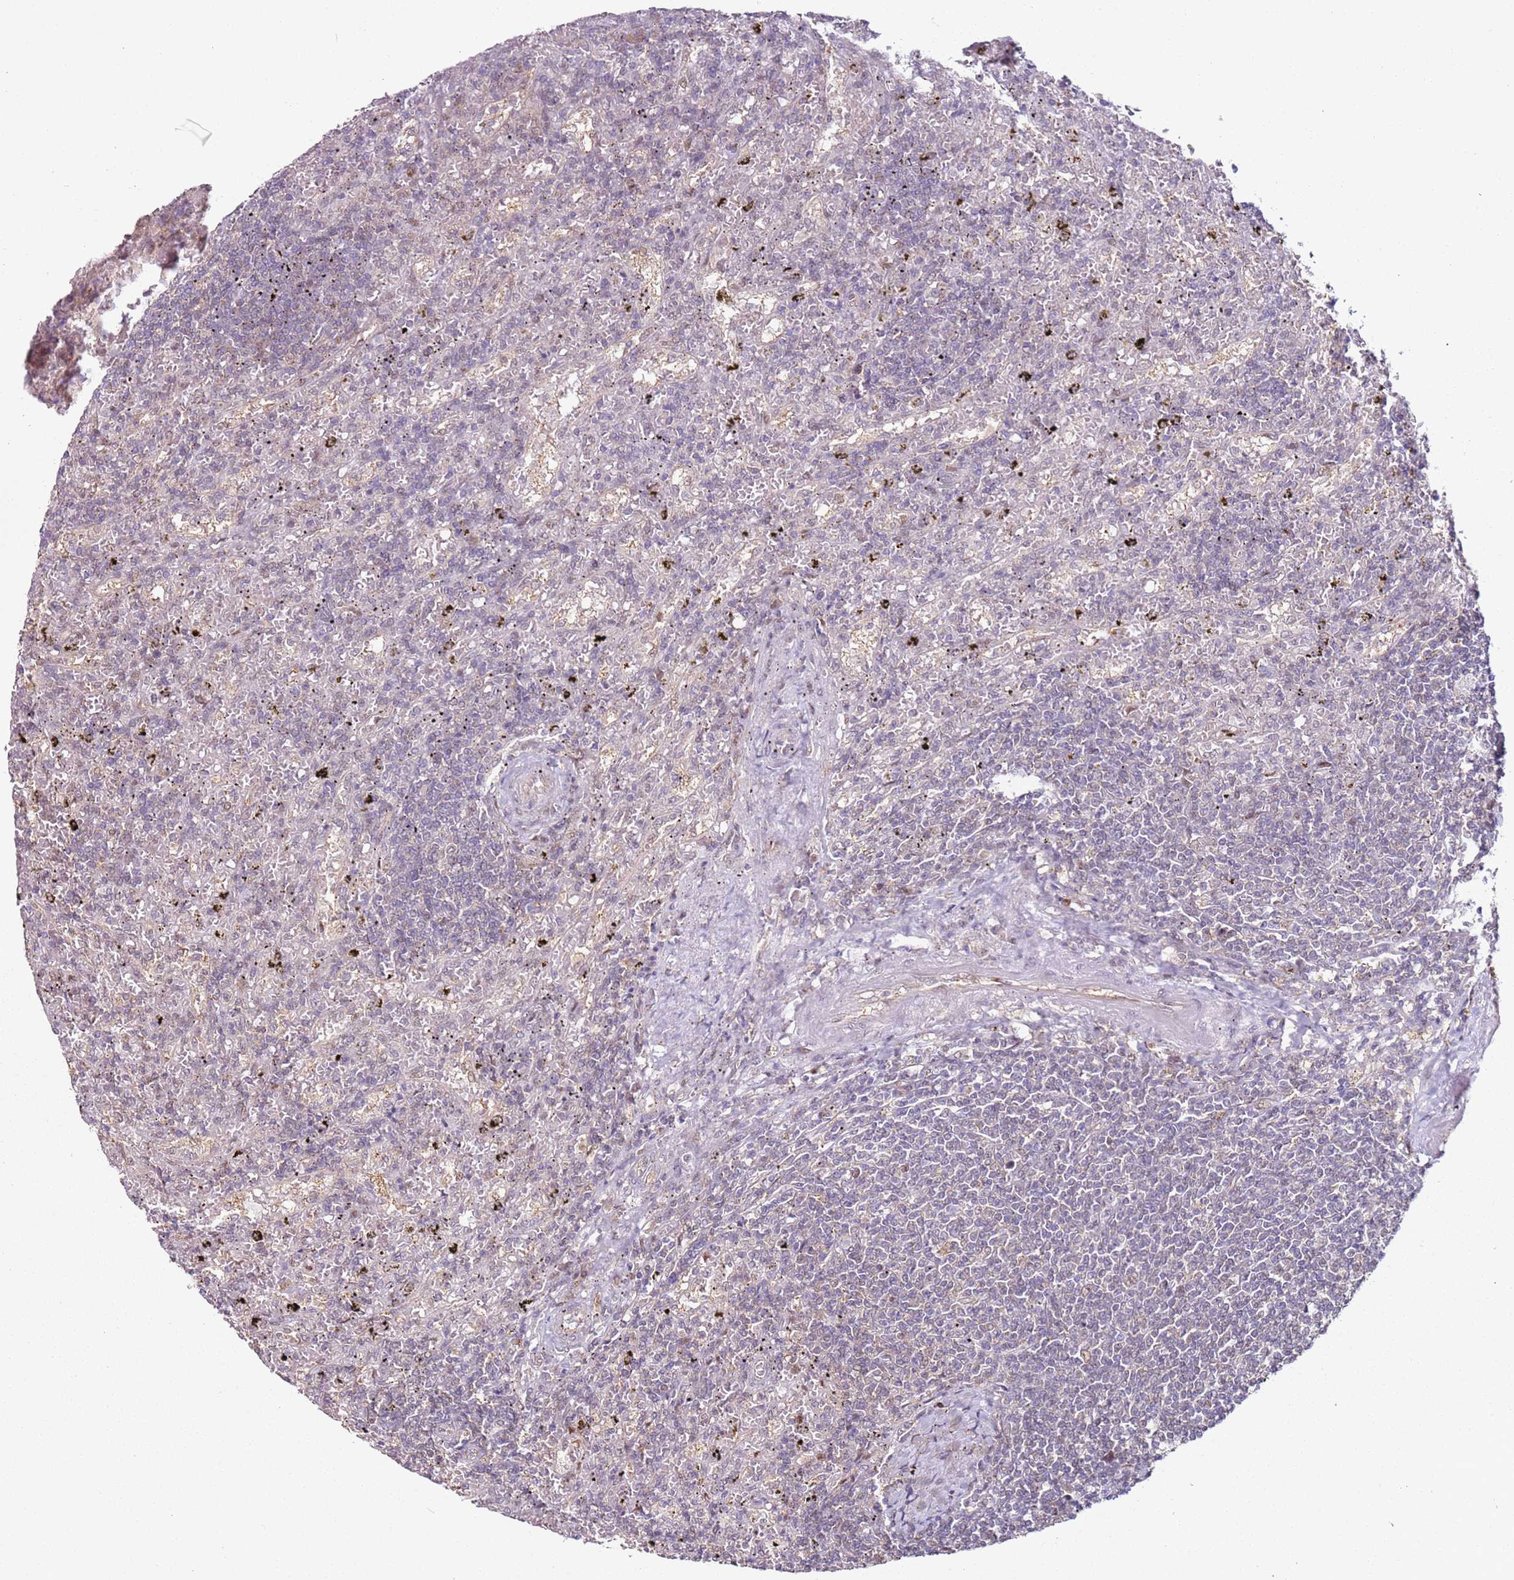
{"staining": {"intensity": "negative", "quantity": "none", "location": "none"}, "tissue": "lymphoma", "cell_type": "Tumor cells", "image_type": "cancer", "snomed": [{"axis": "morphology", "description": "Malignant lymphoma, non-Hodgkin's type, Low grade"}, {"axis": "topography", "description": "Spleen"}], "caption": "This is an IHC image of human malignant lymphoma, non-Hodgkin's type (low-grade). There is no staining in tumor cells.", "gene": "PSMD4", "patient": {"sex": "male", "age": 76}}